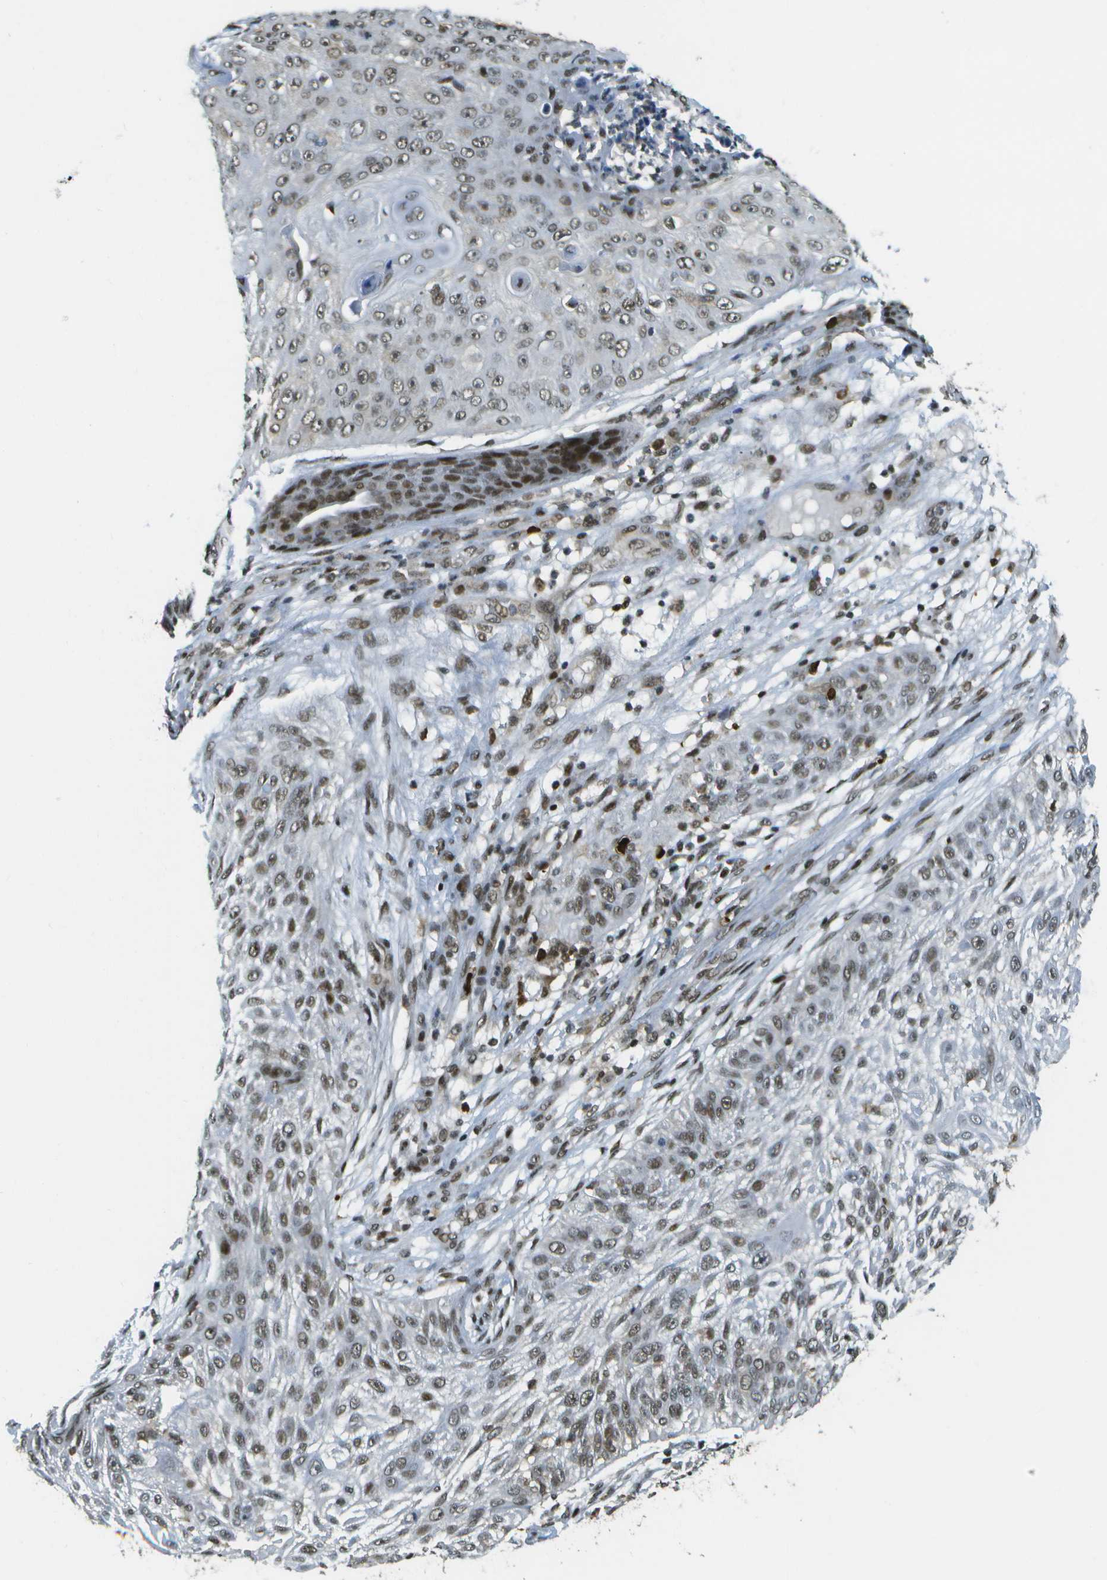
{"staining": {"intensity": "weak", "quantity": "25%-75%", "location": "nuclear"}, "tissue": "skin cancer", "cell_type": "Tumor cells", "image_type": "cancer", "snomed": [{"axis": "morphology", "description": "Squamous cell carcinoma, NOS"}, {"axis": "topography", "description": "Skin"}], "caption": "High-power microscopy captured an immunohistochemistry image of skin cancer, revealing weak nuclear positivity in about 25%-75% of tumor cells. Ihc stains the protein of interest in brown and the nuclei are stained blue.", "gene": "IRF7", "patient": {"sex": "female", "age": 80}}